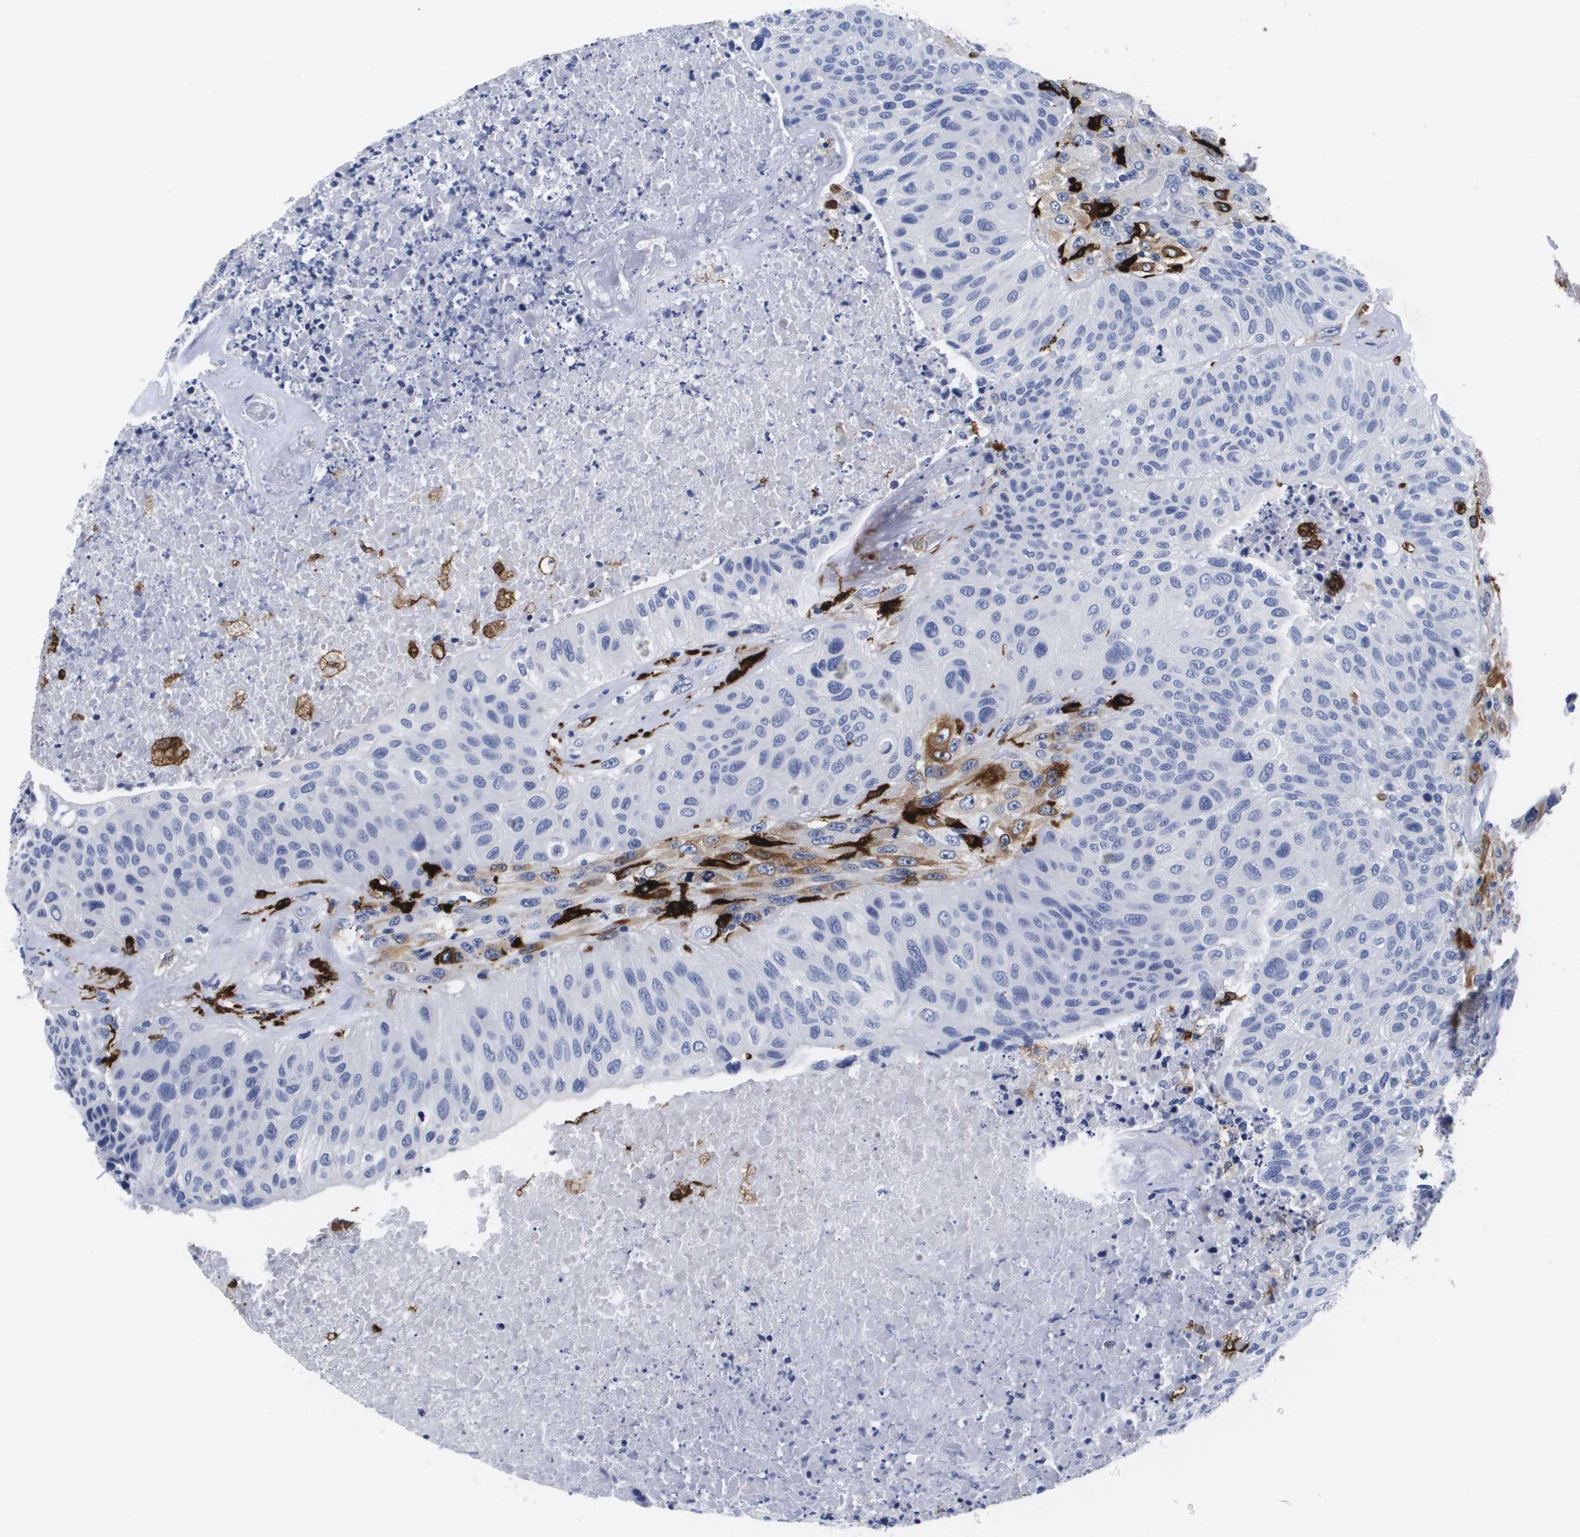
{"staining": {"intensity": "negative", "quantity": "none", "location": "none"}, "tissue": "urothelial cancer", "cell_type": "Tumor cells", "image_type": "cancer", "snomed": [{"axis": "morphology", "description": "Urothelial carcinoma, High grade"}, {"axis": "topography", "description": "Urinary bladder"}], "caption": "The histopathology image displays no significant expression in tumor cells of high-grade urothelial carcinoma. (DAB immunohistochemistry, high magnification).", "gene": "HMOX1", "patient": {"sex": "male", "age": 66}}